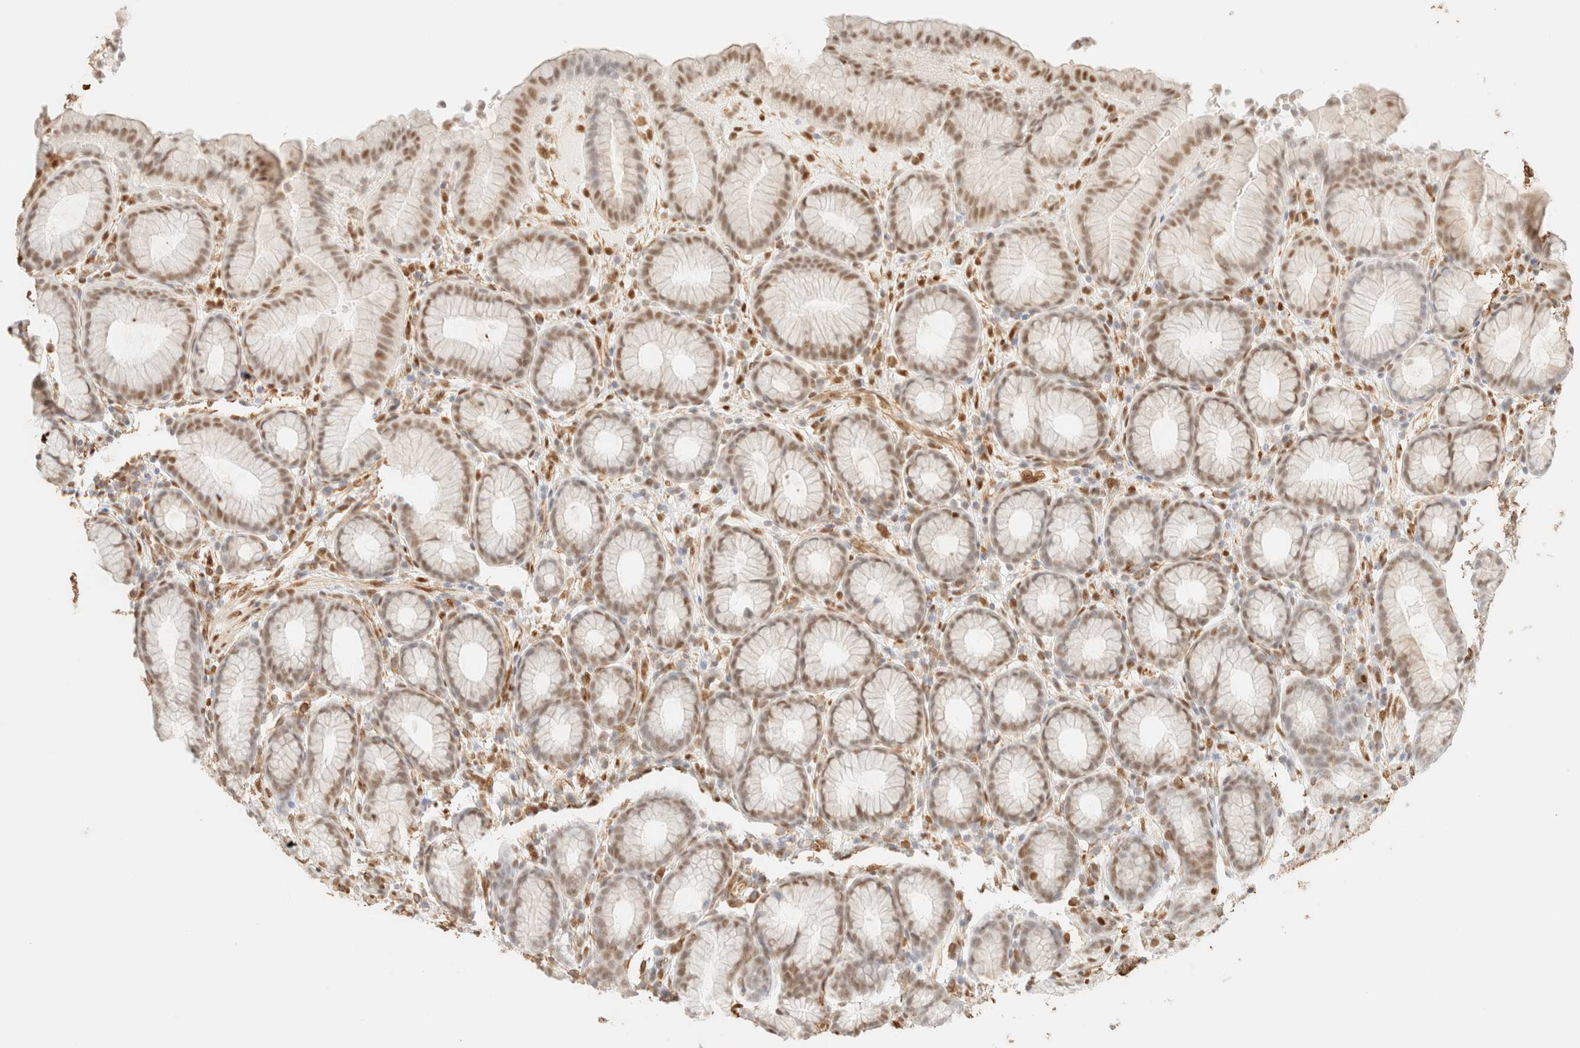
{"staining": {"intensity": "moderate", "quantity": "25%-75%", "location": "nuclear"}, "tissue": "stomach", "cell_type": "Glandular cells", "image_type": "normal", "snomed": [{"axis": "morphology", "description": "Normal tissue, NOS"}, {"axis": "topography", "description": "Stomach"}], "caption": "Stomach stained with DAB (3,3'-diaminobenzidine) immunohistochemistry demonstrates medium levels of moderate nuclear positivity in about 25%-75% of glandular cells.", "gene": "ZSCAN18", "patient": {"sex": "male", "age": 42}}